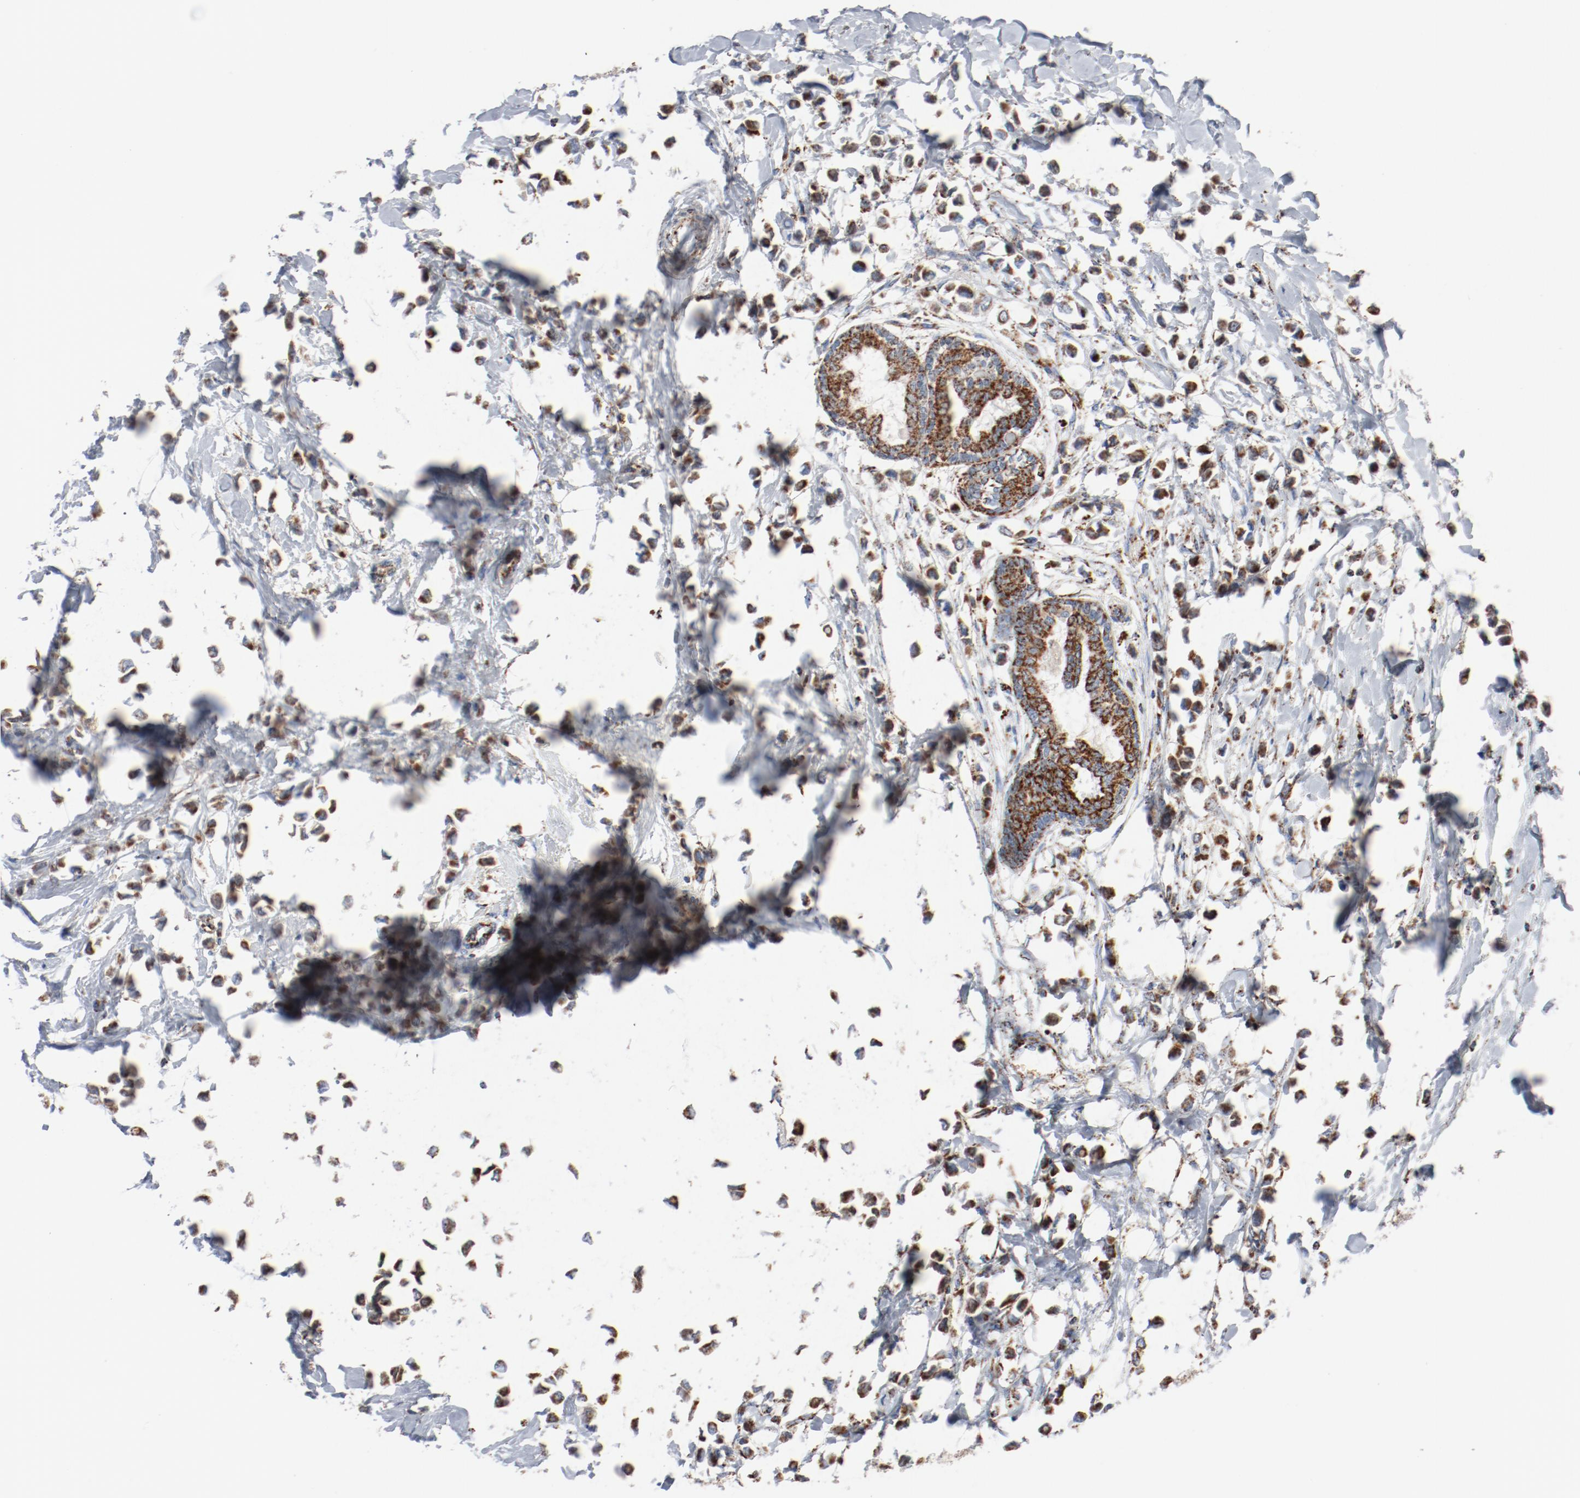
{"staining": {"intensity": "strong", "quantity": ">75%", "location": "cytoplasmic/membranous"}, "tissue": "breast cancer", "cell_type": "Tumor cells", "image_type": "cancer", "snomed": [{"axis": "morphology", "description": "Lobular carcinoma"}, {"axis": "topography", "description": "Breast"}], "caption": "Breast lobular carcinoma stained with DAB (3,3'-diaminobenzidine) IHC shows high levels of strong cytoplasmic/membranous expression in approximately >75% of tumor cells.", "gene": "NDUFB8", "patient": {"sex": "female", "age": 51}}